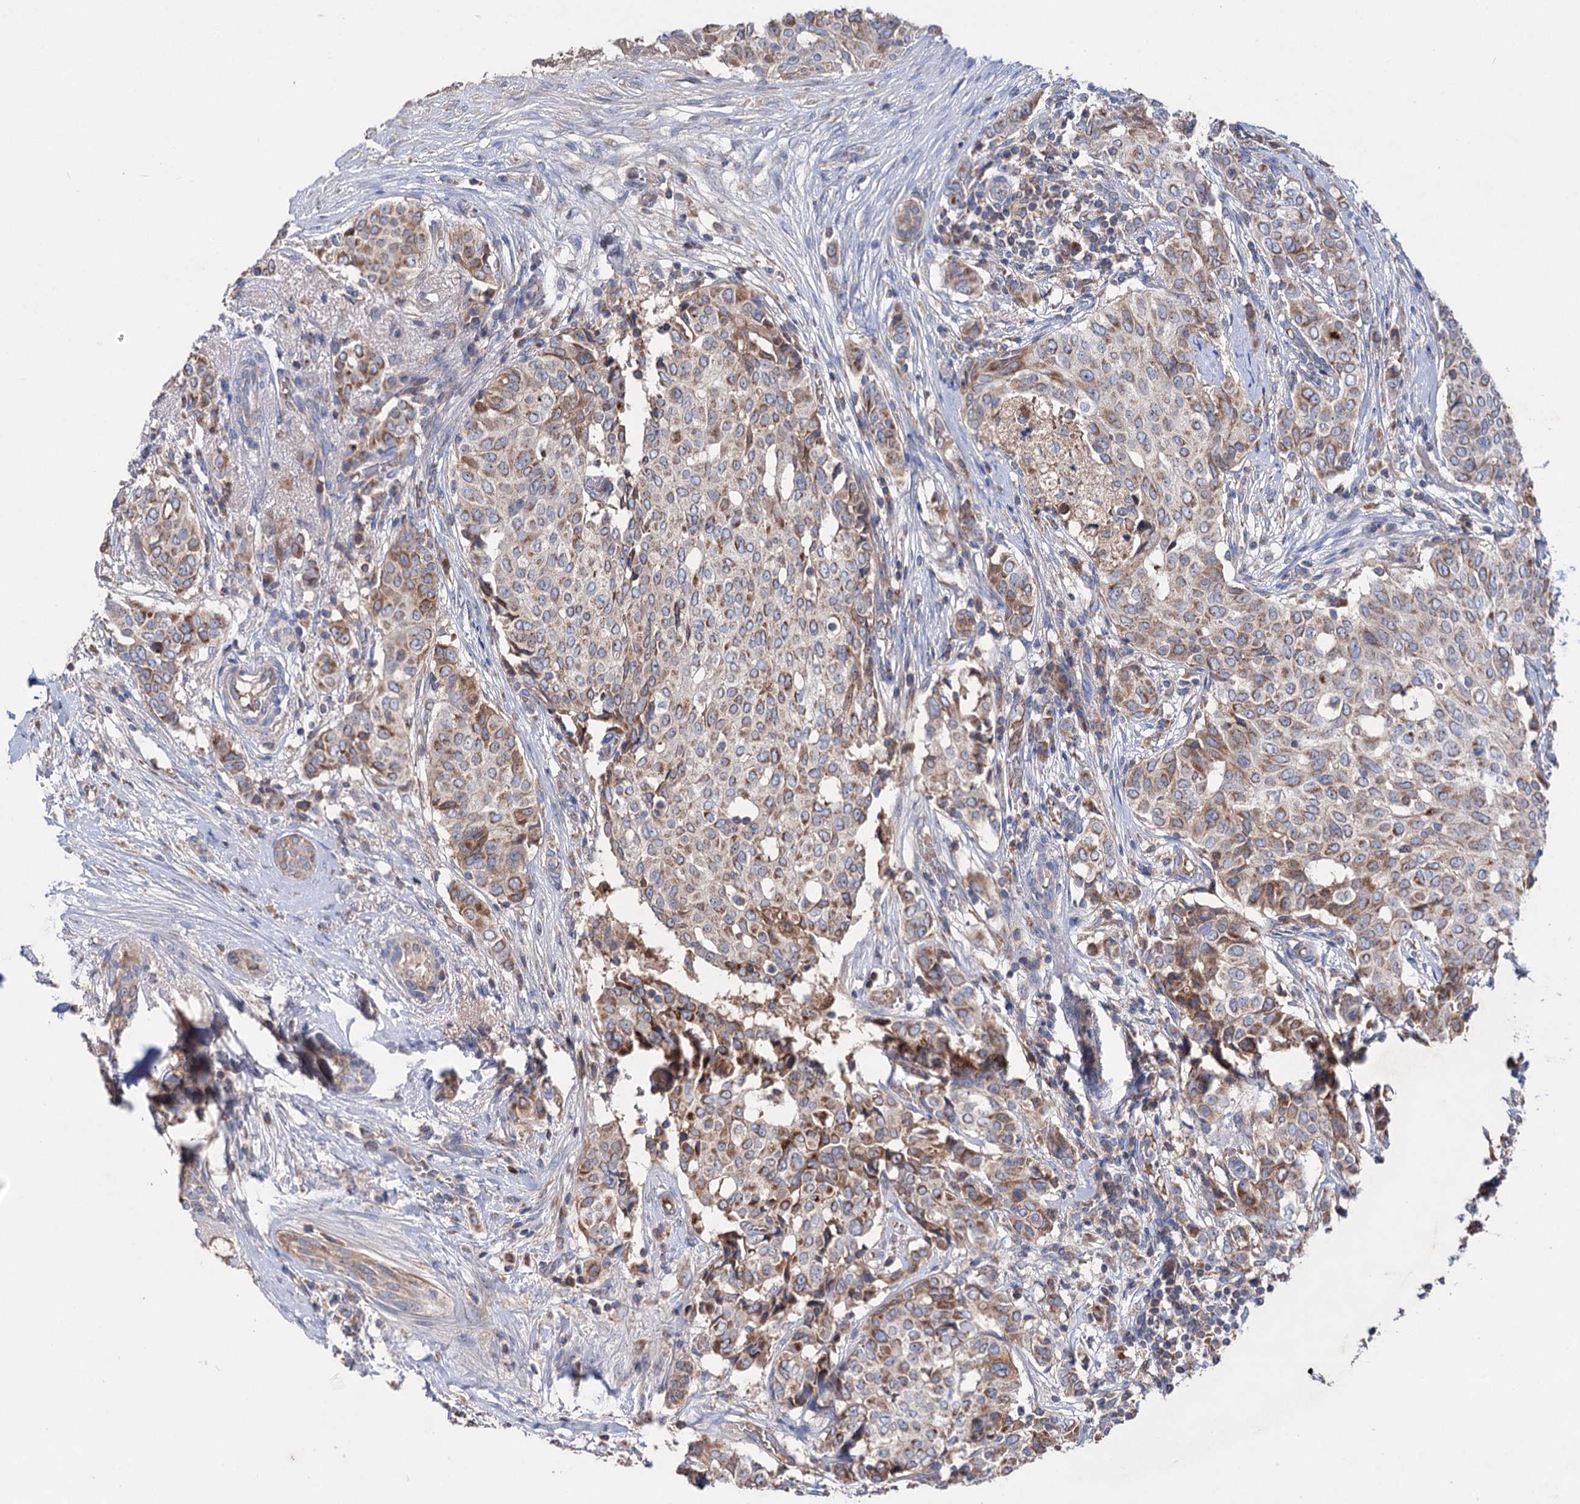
{"staining": {"intensity": "moderate", "quantity": "25%-75%", "location": "cytoplasmic/membranous"}, "tissue": "breast cancer", "cell_type": "Tumor cells", "image_type": "cancer", "snomed": [{"axis": "morphology", "description": "Lobular carcinoma"}, {"axis": "topography", "description": "Breast"}], "caption": "Human breast lobular carcinoma stained with a protein marker reveals moderate staining in tumor cells.", "gene": "CLPB", "patient": {"sex": "female", "age": 51}}